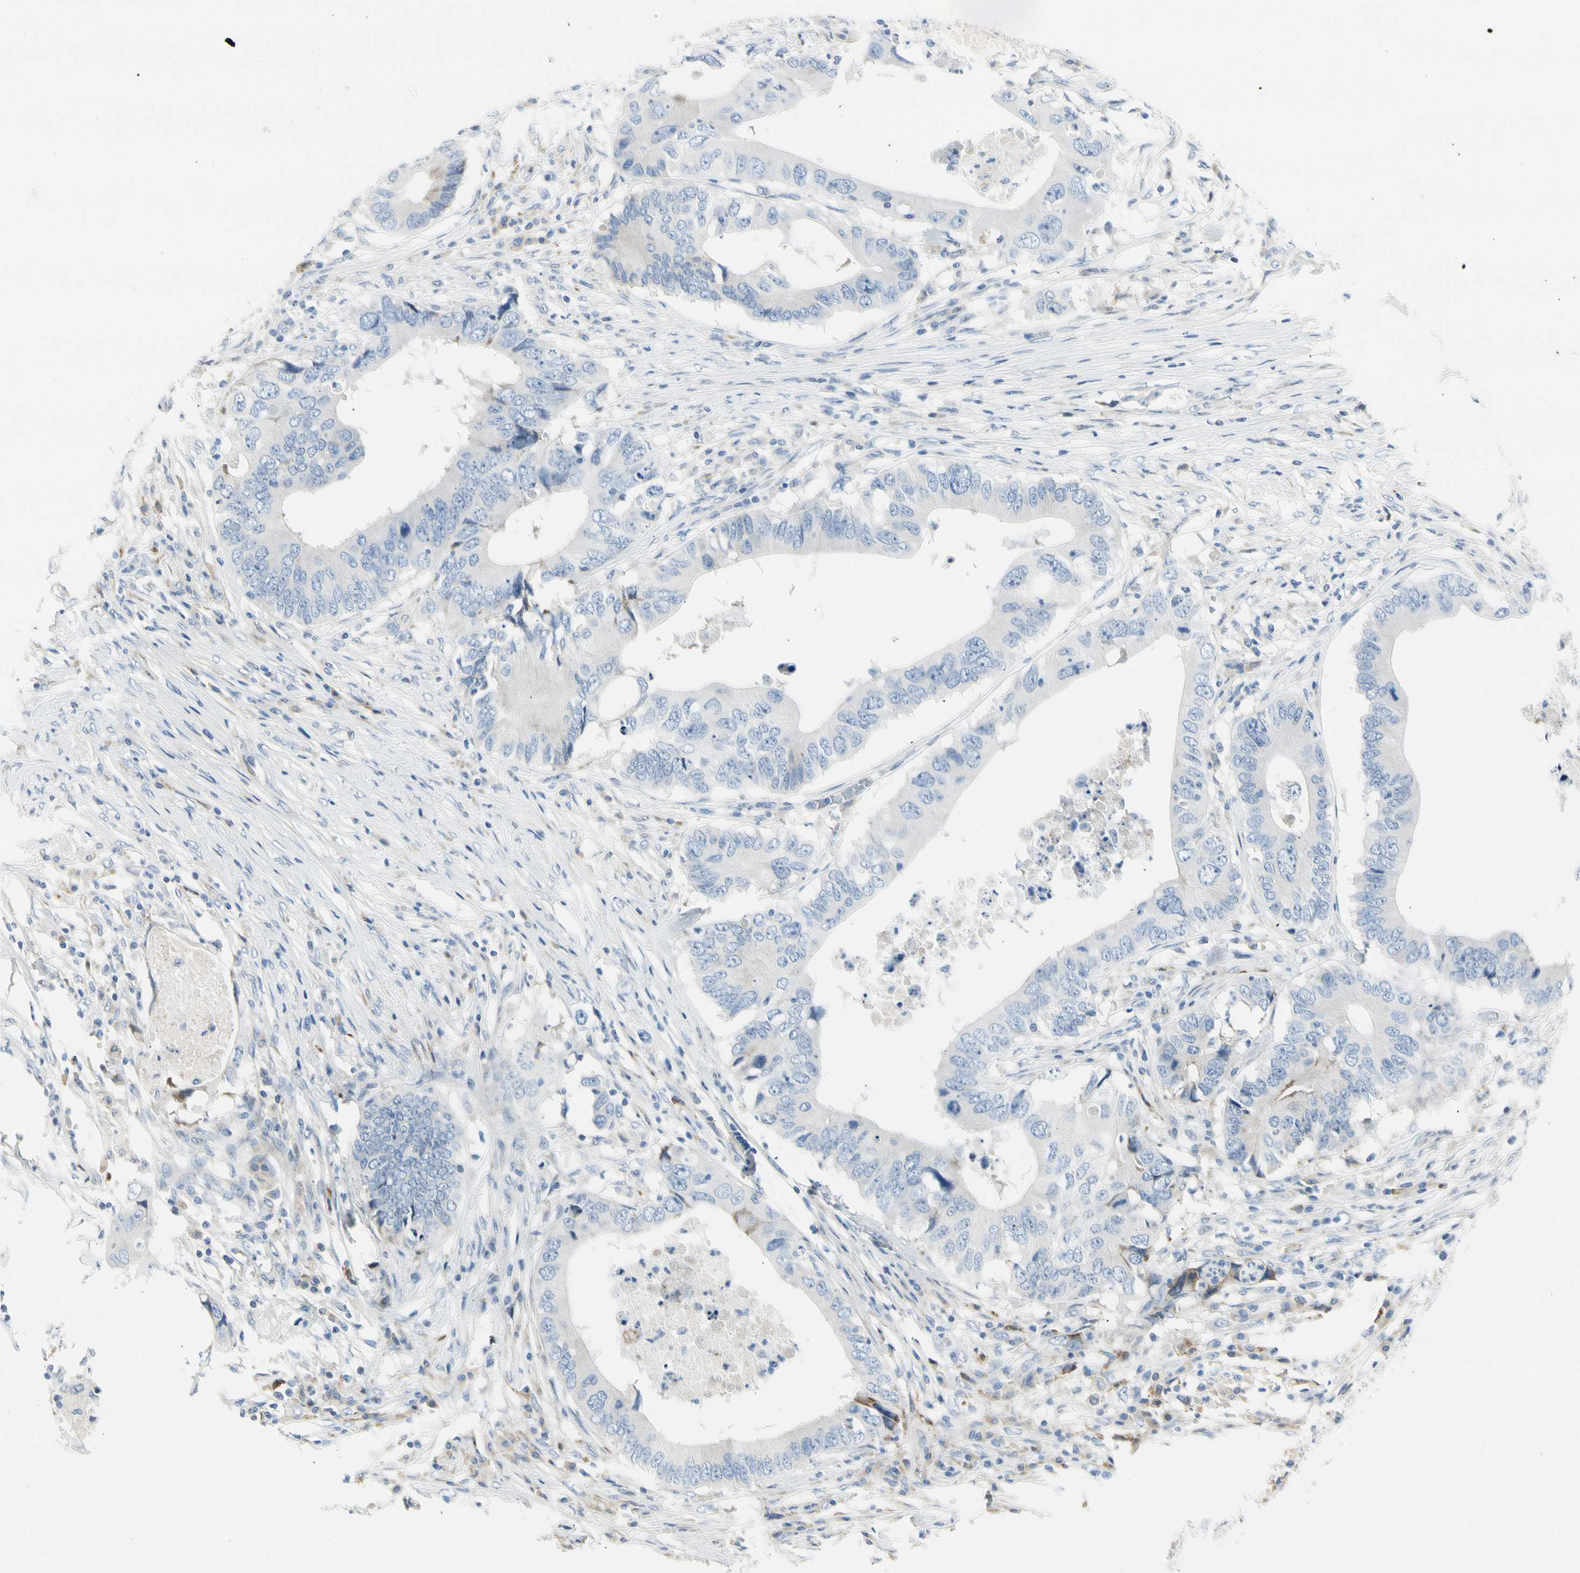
{"staining": {"intensity": "negative", "quantity": "none", "location": "none"}, "tissue": "colorectal cancer", "cell_type": "Tumor cells", "image_type": "cancer", "snomed": [{"axis": "morphology", "description": "Adenocarcinoma, NOS"}, {"axis": "topography", "description": "Colon"}], "caption": "Immunohistochemistry (IHC) photomicrograph of colorectal cancer (adenocarcinoma) stained for a protein (brown), which exhibits no positivity in tumor cells.", "gene": "TNFSF11", "patient": {"sex": "male", "age": 71}}